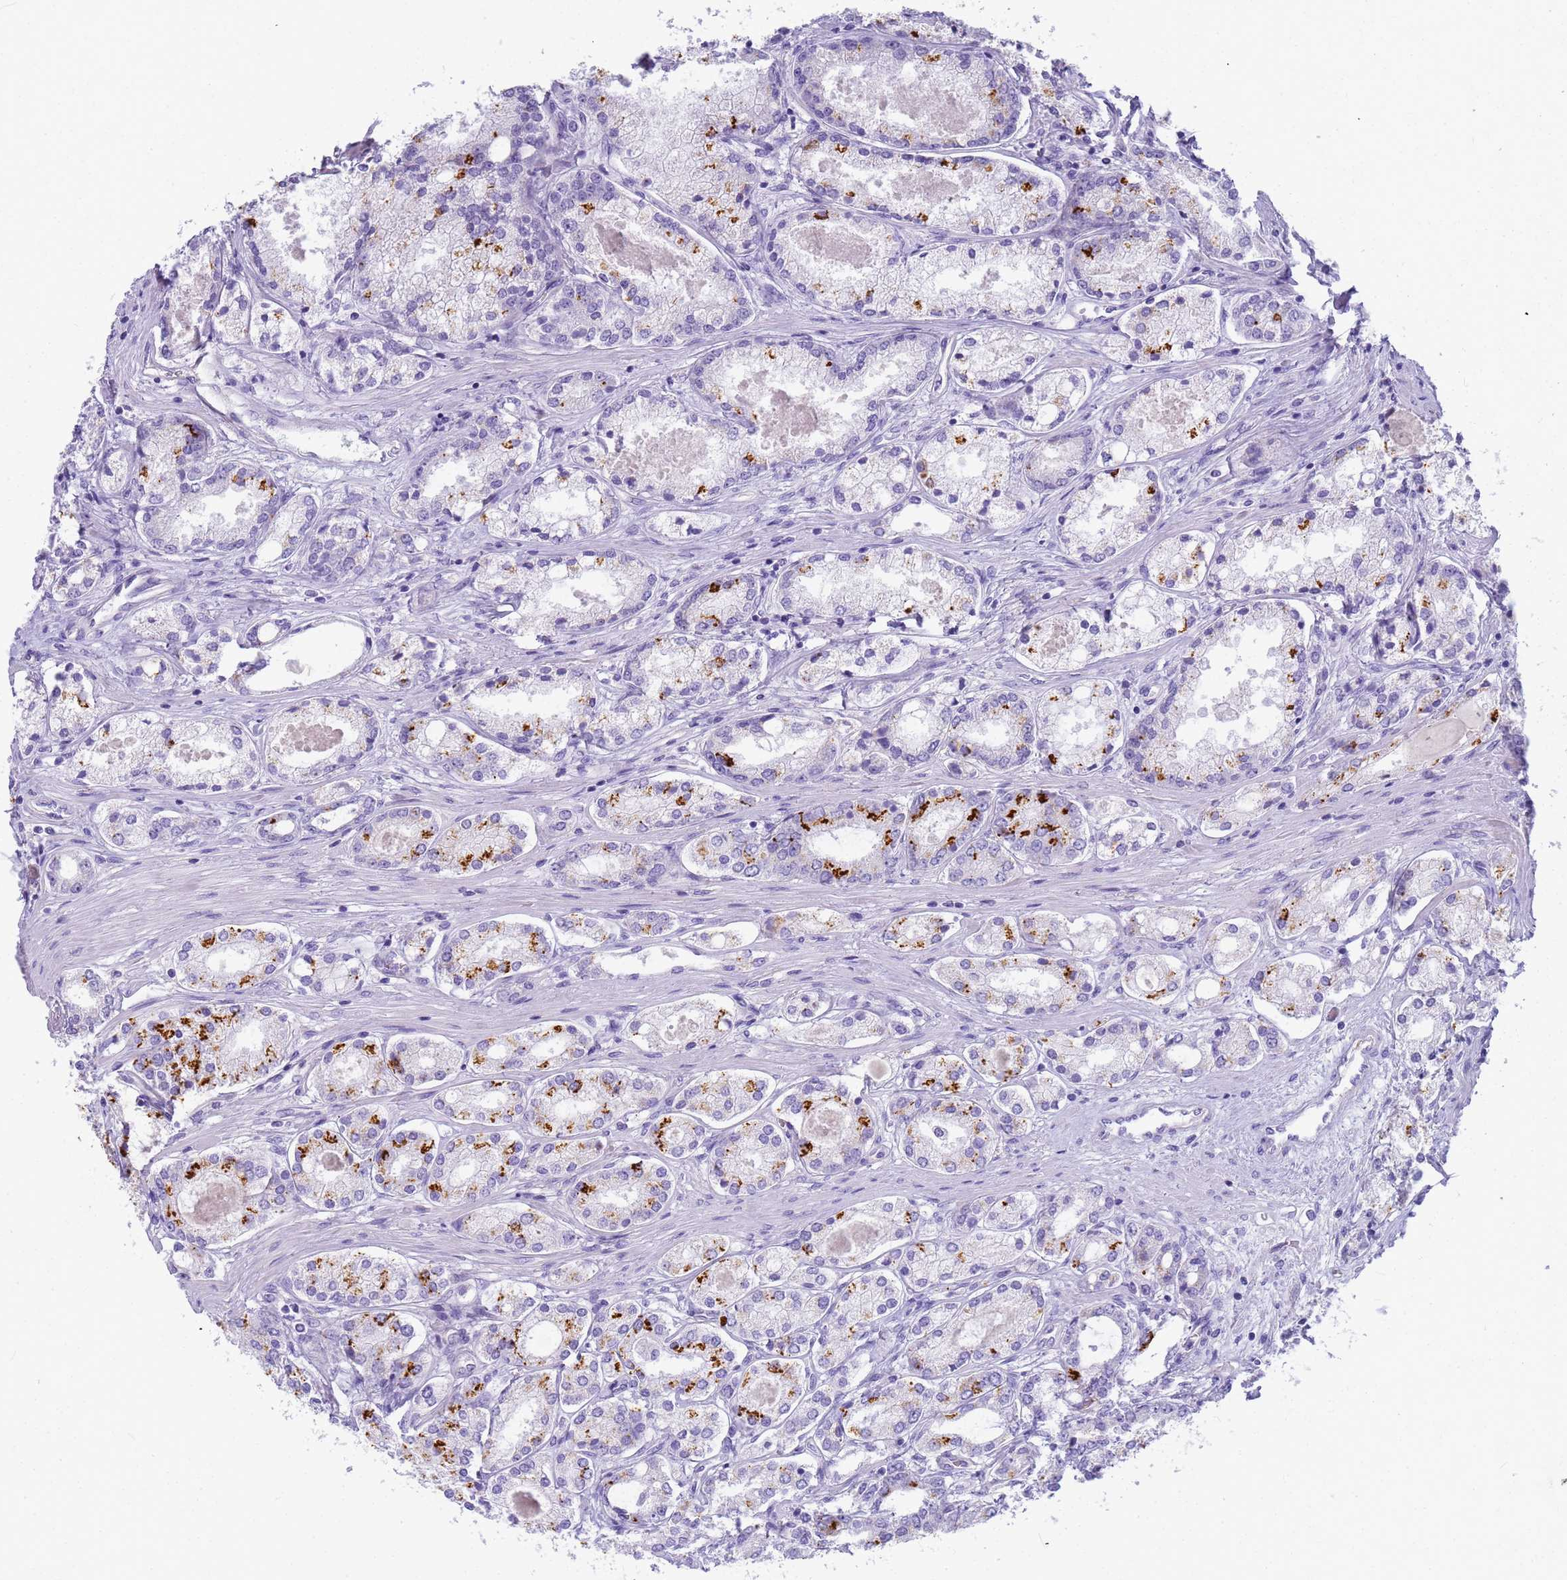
{"staining": {"intensity": "strong", "quantity": "<25%", "location": "cytoplasmic/membranous"}, "tissue": "prostate cancer", "cell_type": "Tumor cells", "image_type": "cancer", "snomed": [{"axis": "morphology", "description": "Adenocarcinoma, Low grade"}, {"axis": "topography", "description": "Prostate"}], "caption": "Immunohistochemical staining of adenocarcinoma (low-grade) (prostate) displays strong cytoplasmic/membranous protein expression in approximately <25% of tumor cells.", "gene": "RNASE2", "patient": {"sex": "male", "age": 68}}